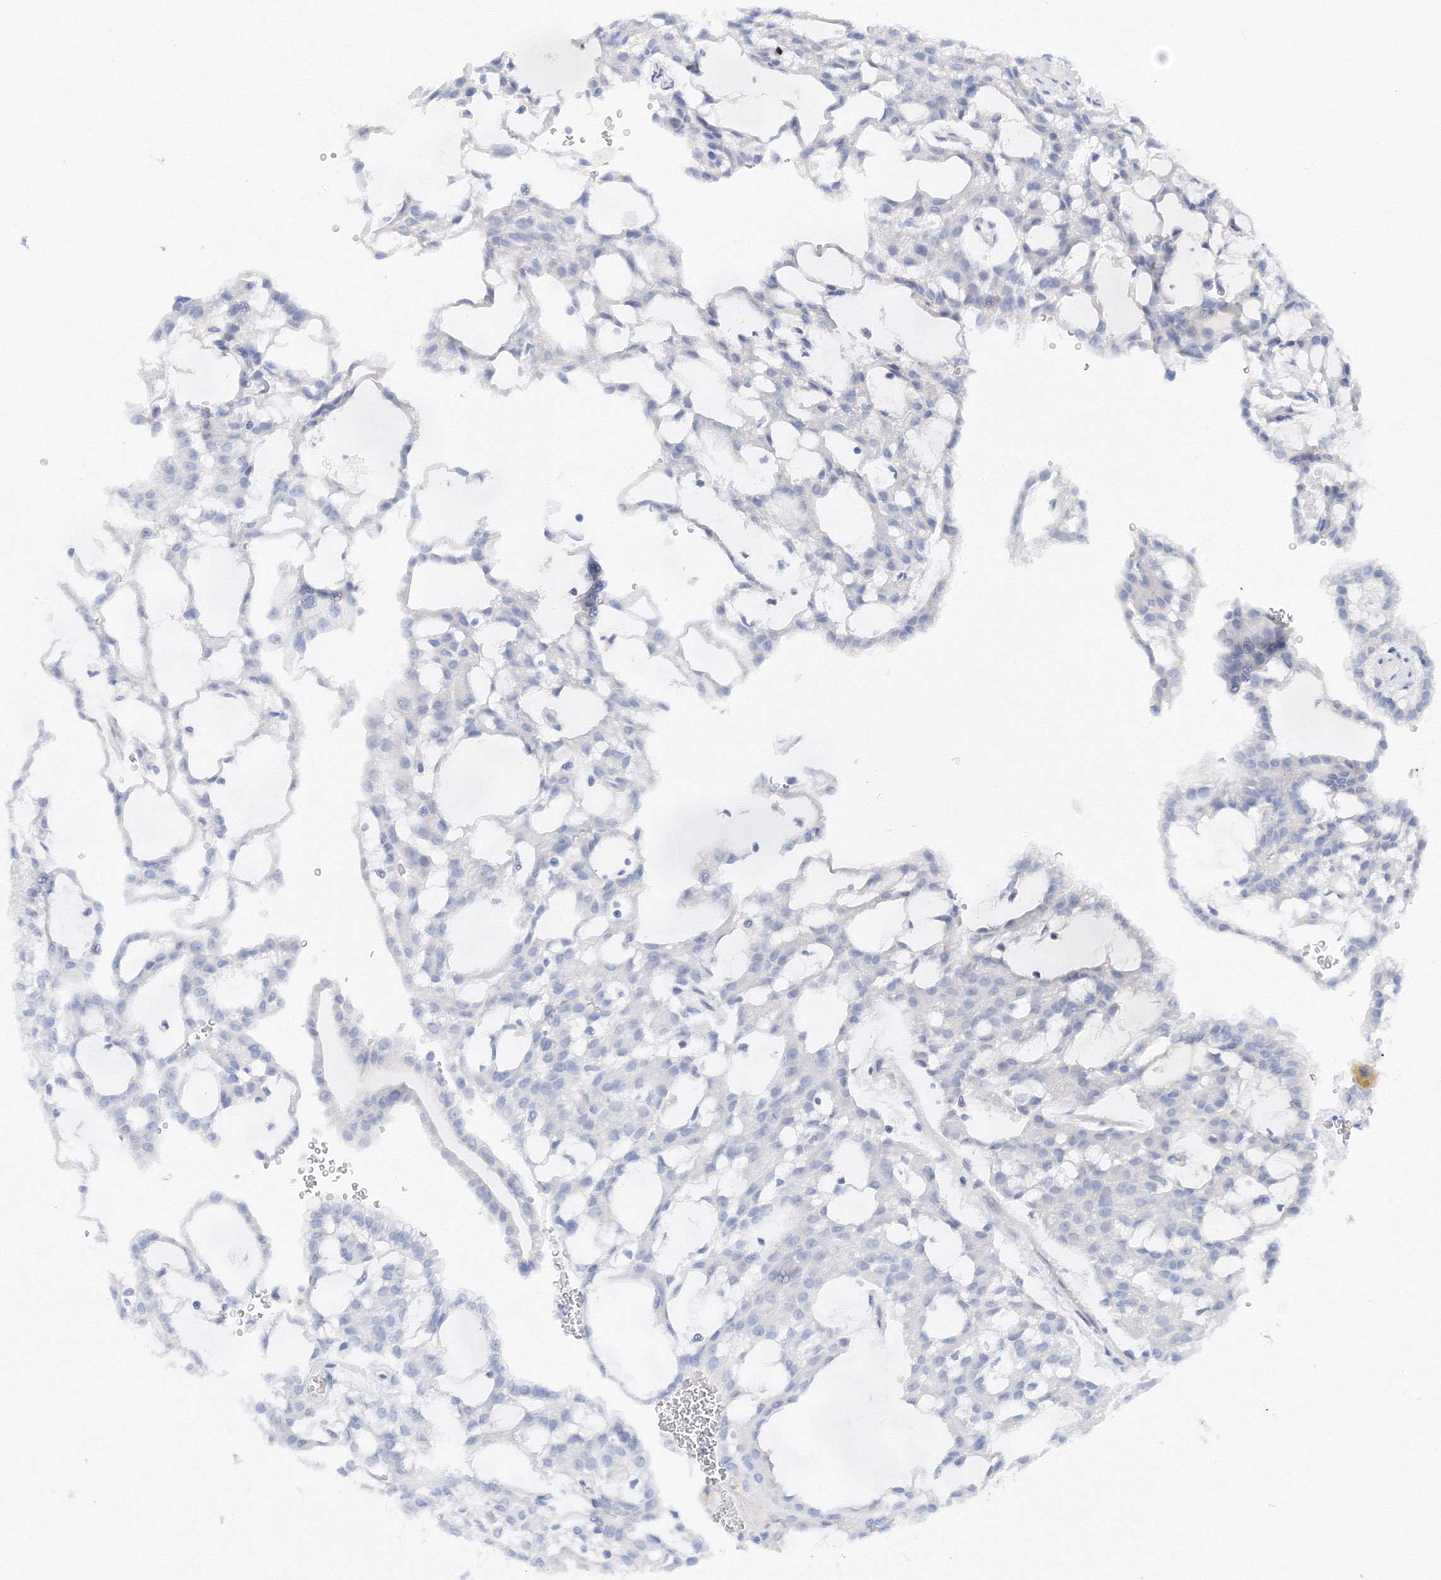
{"staining": {"intensity": "negative", "quantity": "none", "location": "none"}, "tissue": "renal cancer", "cell_type": "Tumor cells", "image_type": "cancer", "snomed": [{"axis": "morphology", "description": "Adenocarcinoma, NOS"}, {"axis": "topography", "description": "Kidney"}], "caption": "DAB (3,3'-diaminobenzidine) immunohistochemical staining of renal cancer shows no significant staining in tumor cells. (DAB (3,3'-diaminobenzidine) immunohistochemistry with hematoxylin counter stain).", "gene": "TAMM41", "patient": {"sex": "male", "age": 63}}